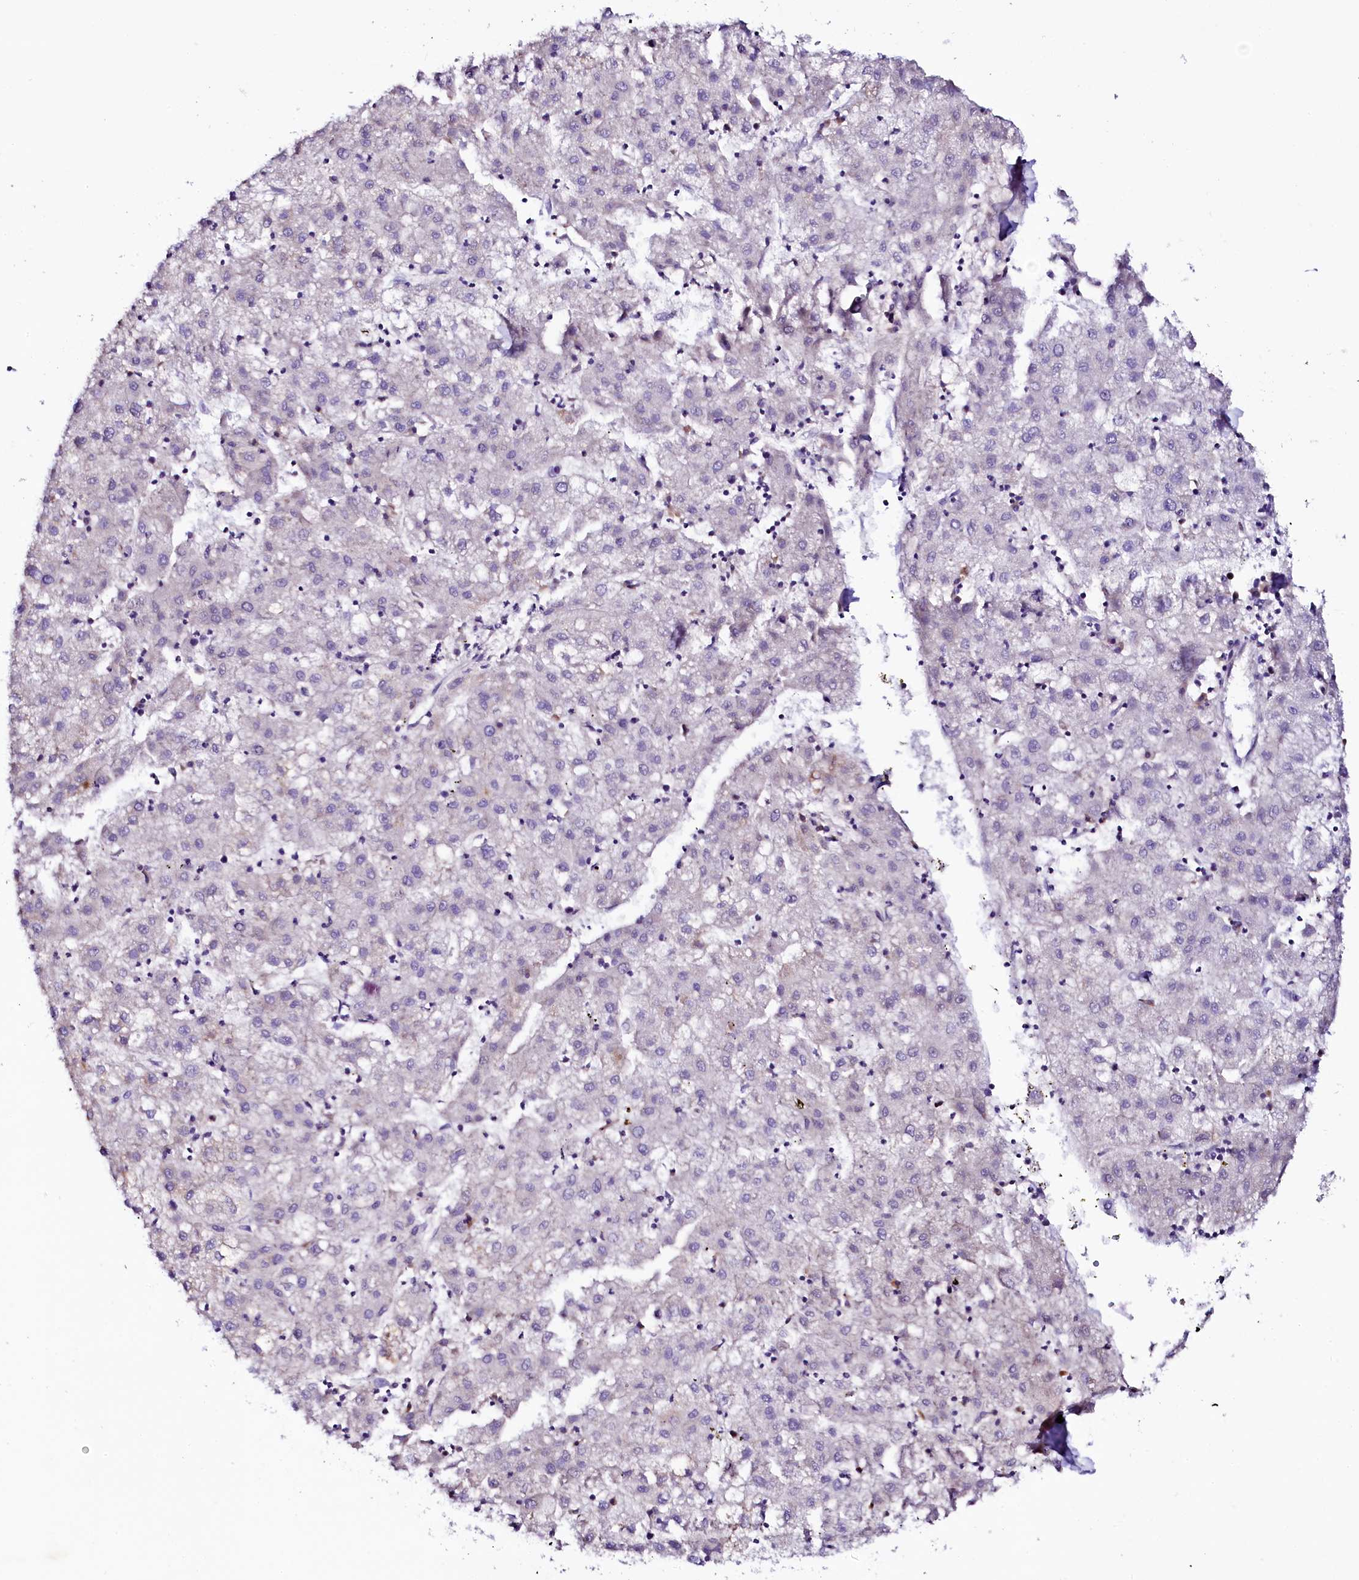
{"staining": {"intensity": "negative", "quantity": "none", "location": "none"}, "tissue": "liver cancer", "cell_type": "Tumor cells", "image_type": "cancer", "snomed": [{"axis": "morphology", "description": "Carcinoma, Hepatocellular, NOS"}, {"axis": "topography", "description": "Liver"}], "caption": "There is no significant positivity in tumor cells of hepatocellular carcinoma (liver).", "gene": "NAA16", "patient": {"sex": "male", "age": 72}}